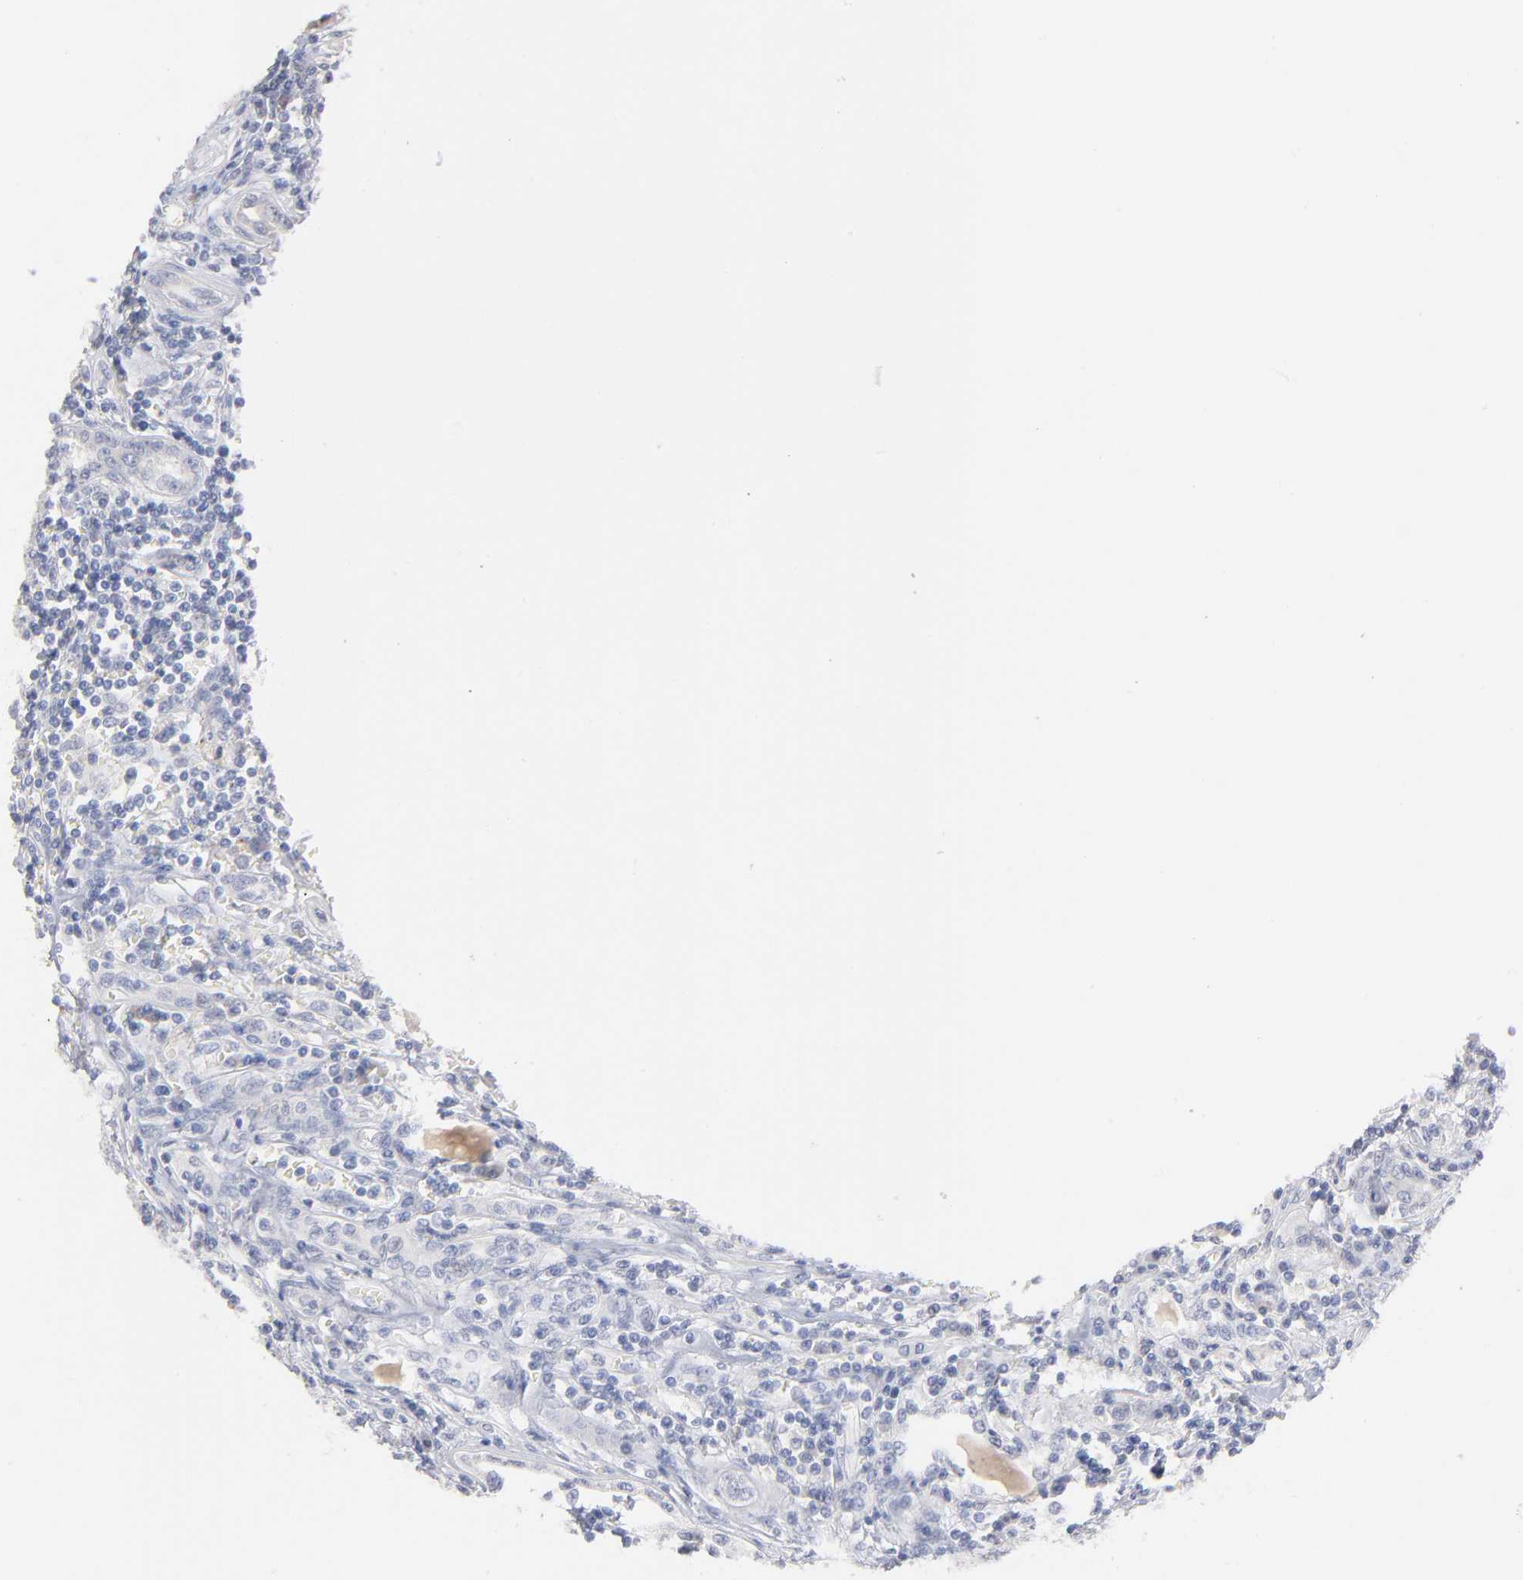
{"staining": {"intensity": "negative", "quantity": "none", "location": "none"}, "tissue": "renal cancer", "cell_type": "Tumor cells", "image_type": "cancer", "snomed": [{"axis": "morphology", "description": "Normal tissue, NOS"}, {"axis": "morphology", "description": "Adenocarcinoma, NOS"}, {"axis": "topography", "description": "Kidney"}], "caption": "A high-resolution image shows immunohistochemistry (IHC) staining of adenocarcinoma (renal), which exhibits no significant staining in tumor cells. (IHC, brightfield microscopy, high magnification).", "gene": "F12", "patient": {"sex": "male", "age": 71}}